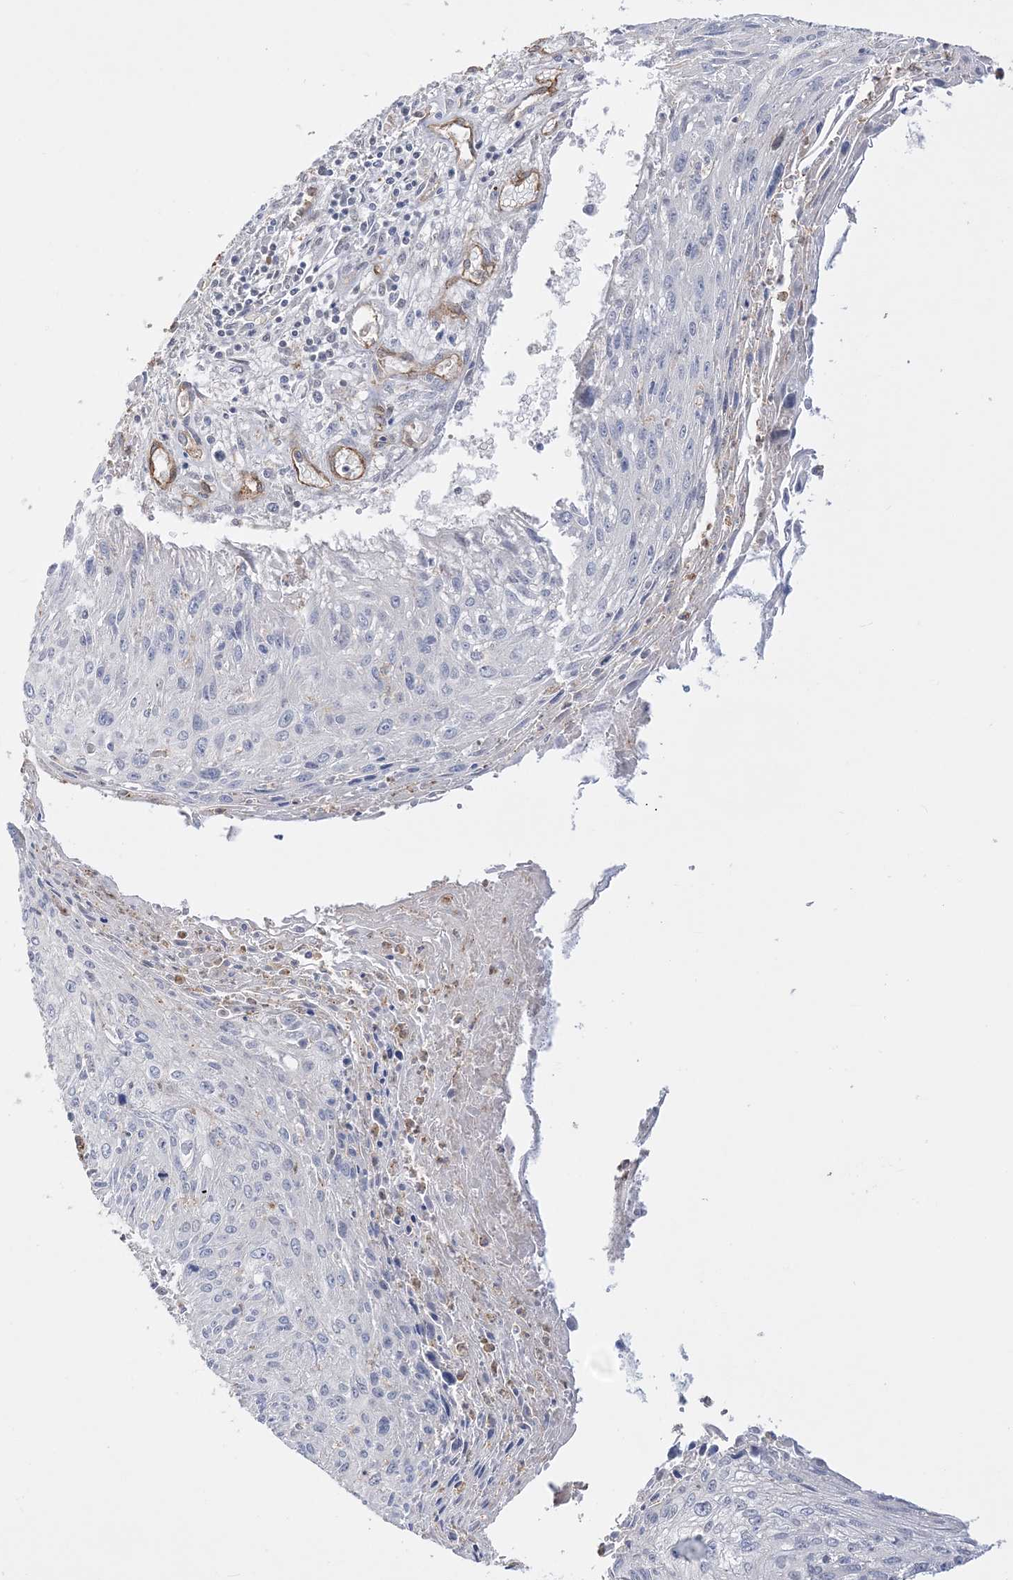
{"staining": {"intensity": "negative", "quantity": "none", "location": "none"}, "tissue": "cervical cancer", "cell_type": "Tumor cells", "image_type": "cancer", "snomed": [{"axis": "morphology", "description": "Squamous cell carcinoma, NOS"}, {"axis": "topography", "description": "Cervix"}], "caption": "A micrograph of human cervical squamous cell carcinoma is negative for staining in tumor cells.", "gene": "FARSB", "patient": {"sex": "female", "age": 51}}